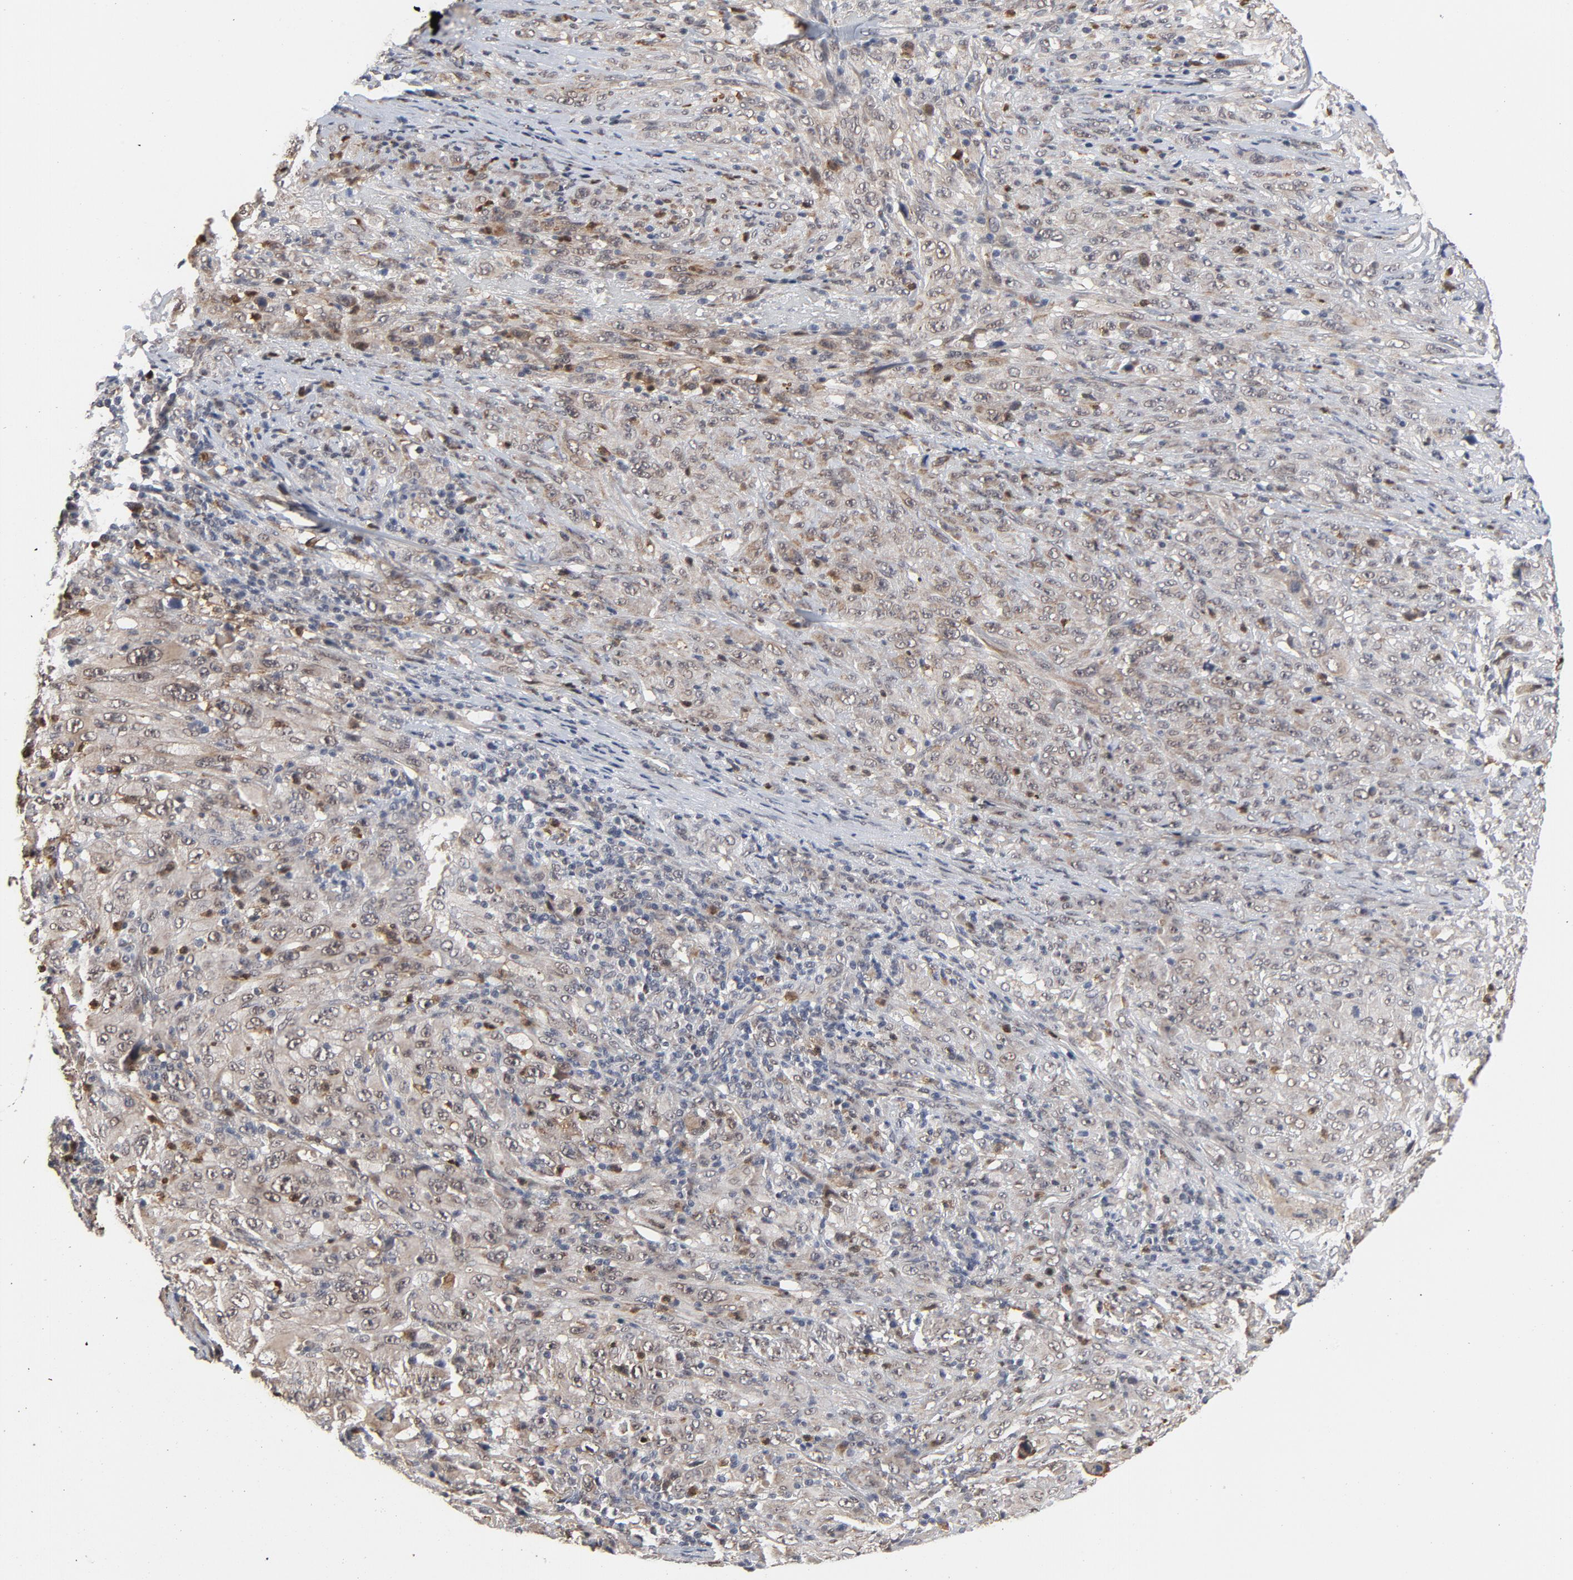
{"staining": {"intensity": "negative", "quantity": "none", "location": "none"}, "tissue": "melanoma", "cell_type": "Tumor cells", "image_type": "cancer", "snomed": [{"axis": "morphology", "description": "Malignant melanoma, Metastatic site"}, {"axis": "topography", "description": "Skin"}], "caption": "Immunohistochemistry (IHC) of malignant melanoma (metastatic site) demonstrates no positivity in tumor cells. The staining is performed using DAB (3,3'-diaminobenzidine) brown chromogen with nuclei counter-stained in using hematoxylin.", "gene": "RTL5", "patient": {"sex": "female", "age": 56}}